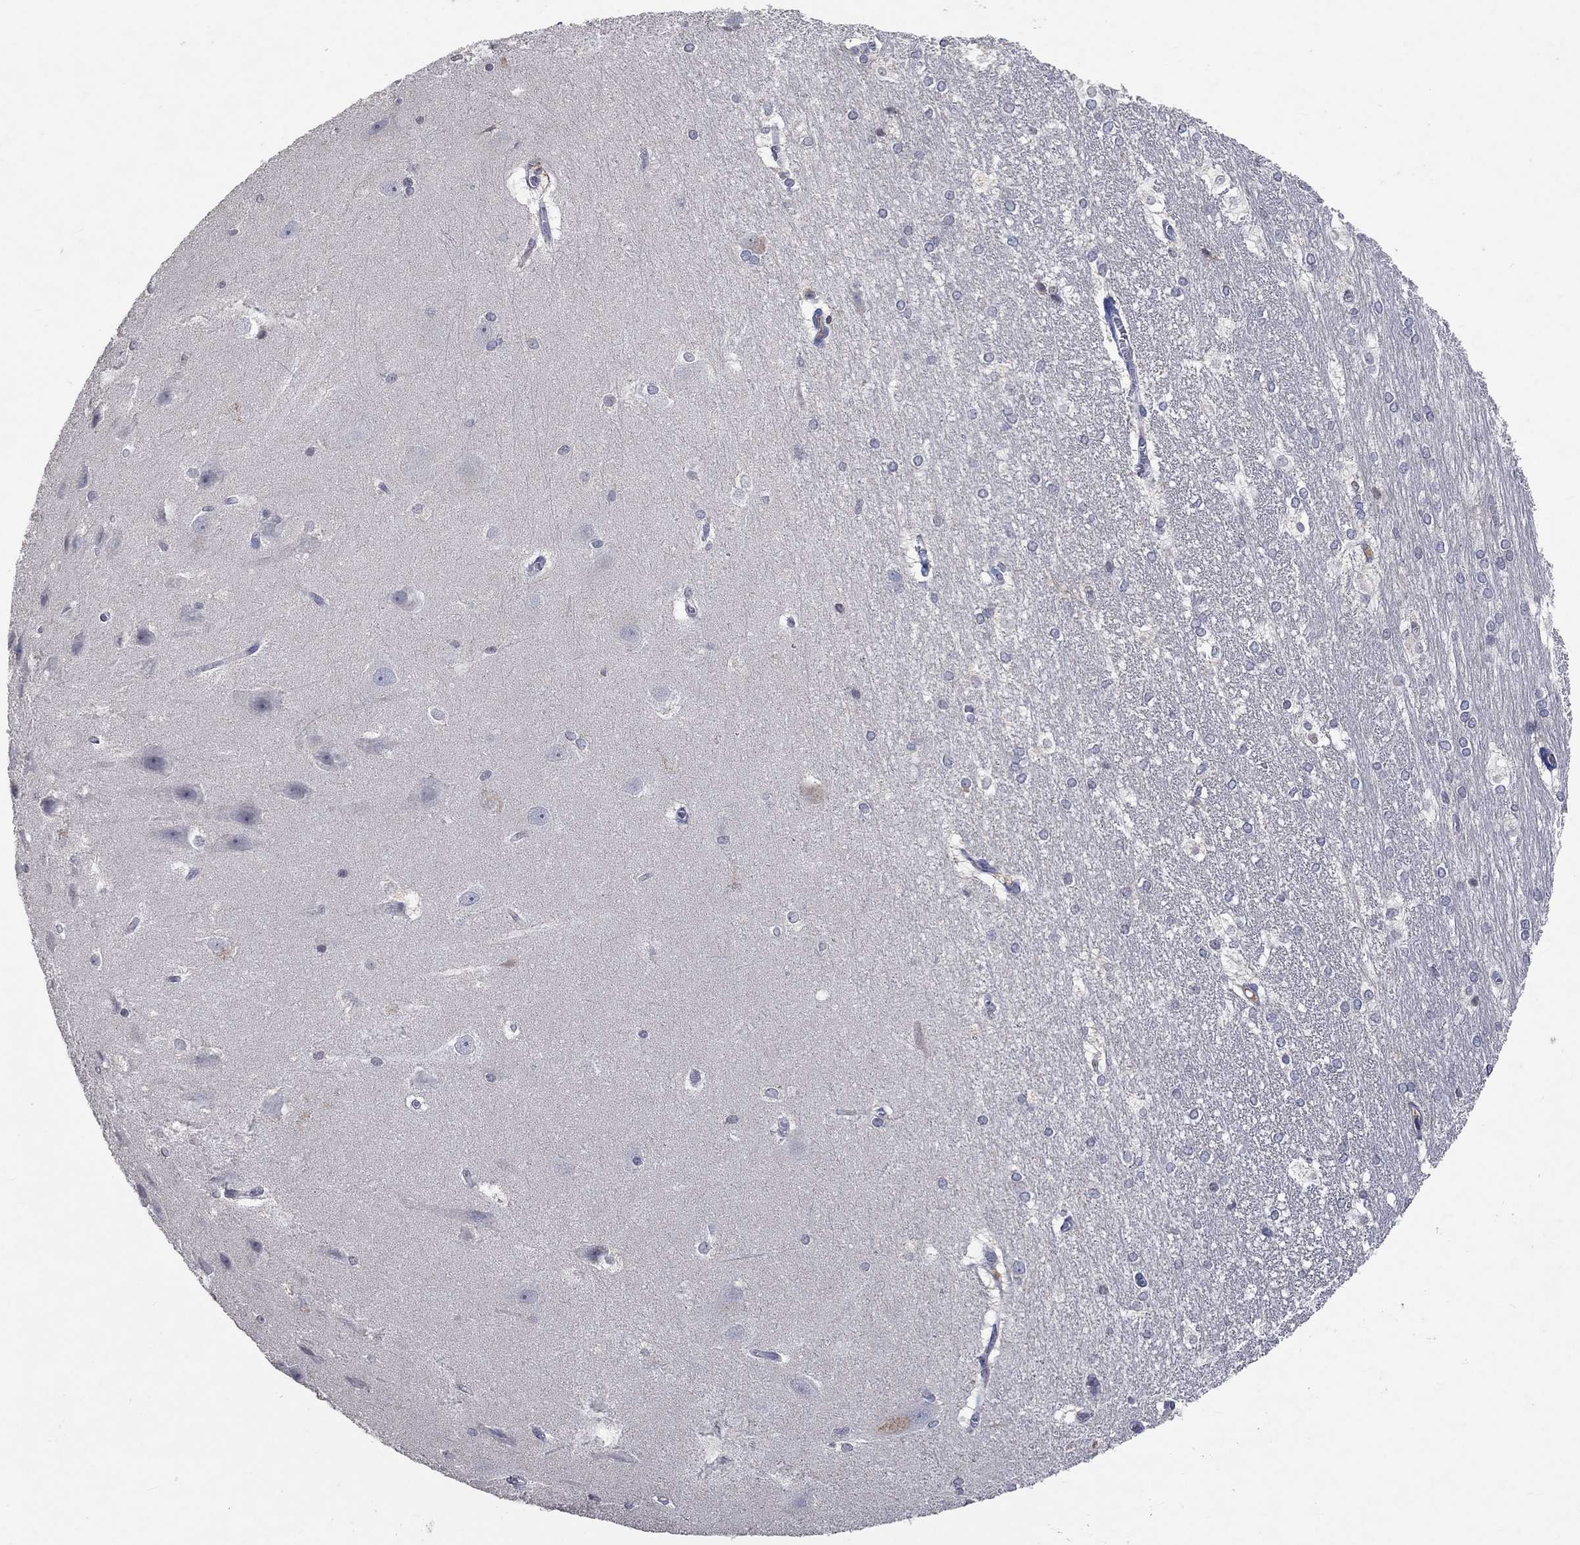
{"staining": {"intensity": "negative", "quantity": "none", "location": "none"}, "tissue": "hippocampus", "cell_type": "Glial cells", "image_type": "normal", "snomed": [{"axis": "morphology", "description": "Normal tissue, NOS"}, {"axis": "topography", "description": "Cerebral cortex"}, {"axis": "topography", "description": "Hippocampus"}], "caption": "Photomicrograph shows no significant protein positivity in glial cells of benign hippocampus. (Brightfield microscopy of DAB (3,3'-diaminobenzidine) immunohistochemistry (IHC) at high magnification).", "gene": "TMEM169", "patient": {"sex": "female", "age": 19}}